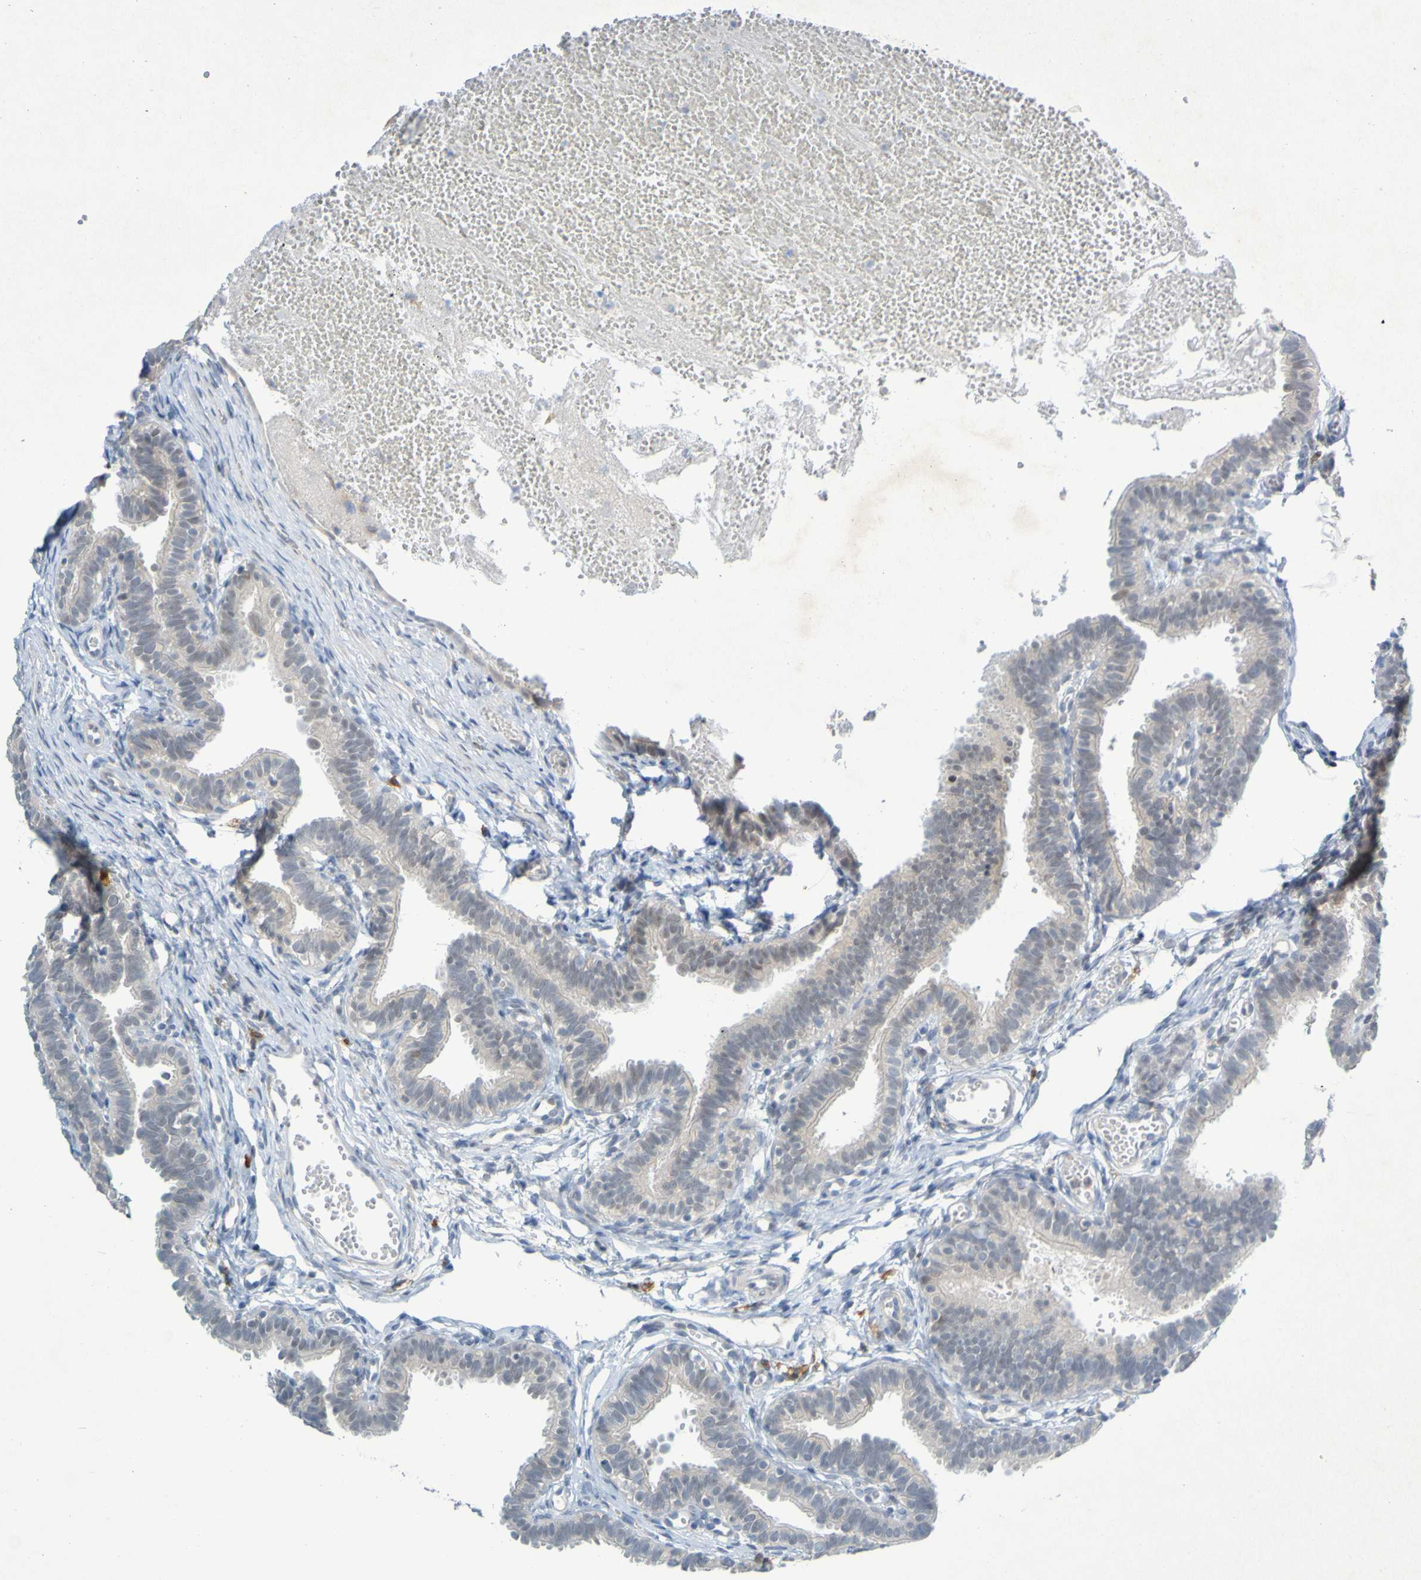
{"staining": {"intensity": "negative", "quantity": "none", "location": "none"}, "tissue": "fallopian tube", "cell_type": "Glandular cells", "image_type": "normal", "snomed": [{"axis": "morphology", "description": "Normal tissue, NOS"}, {"axis": "topography", "description": "Fallopian tube"}, {"axis": "topography", "description": "Placenta"}], "caption": "IHC of benign fallopian tube shows no positivity in glandular cells. (DAB immunohistochemistry (IHC) with hematoxylin counter stain).", "gene": "LILRB5", "patient": {"sex": "female", "age": 34}}